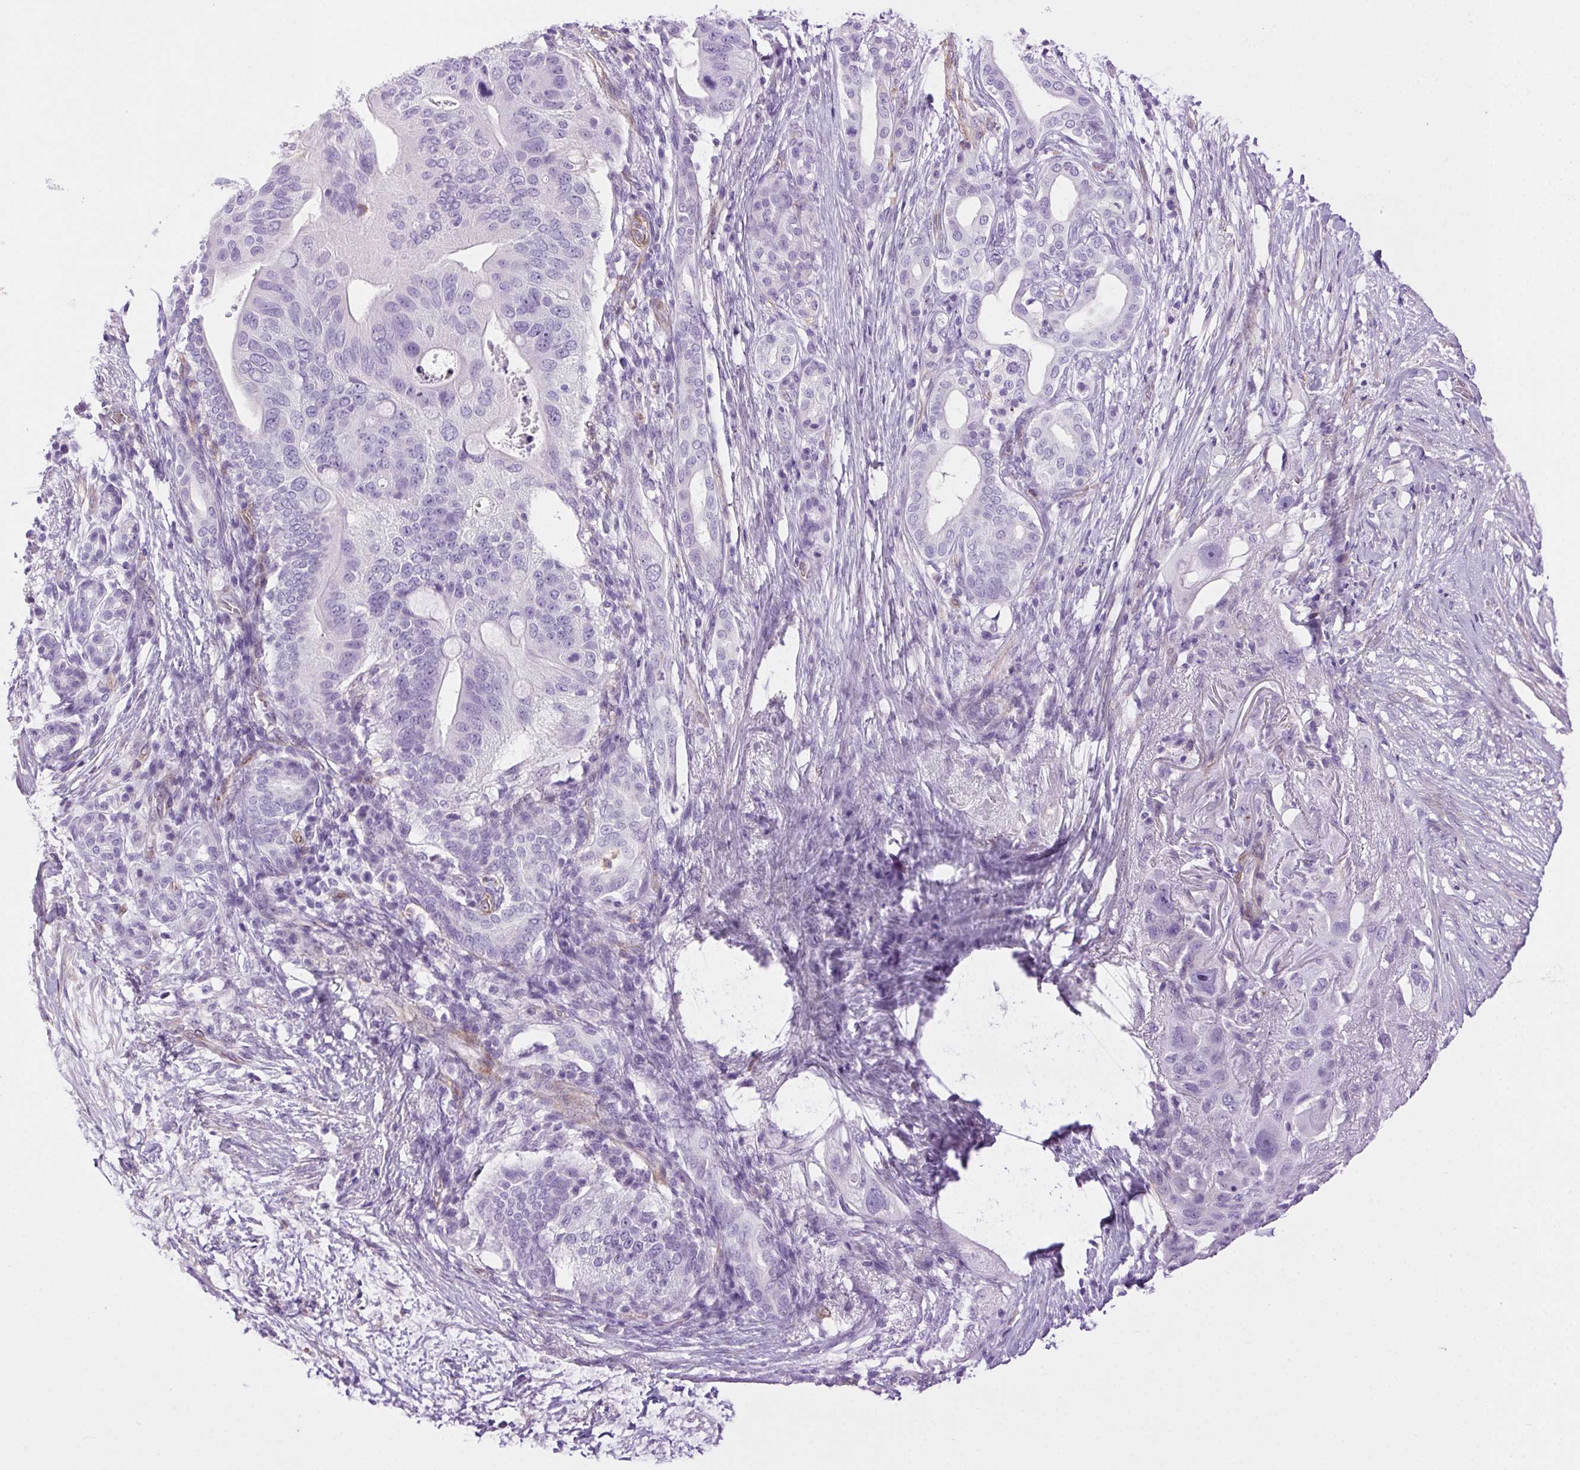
{"staining": {"intensity": "negative", "quantity": "none", "location": "none"}, "tissue": "pancreatic cancer", "cell_type": "Tumor cells", "image_type": "cancer", "snomed": [{"axis": "morphology", "description": "Adenocarcinoma, NOS"}, {"axis": "topography", "description": "Pancreas"}], "caption": "The histopathology image shows no significant expression in tumor cells of adenocarcinoma (pancreatic). The staining was performed using DAB to visualize the protein expression in brown, while the nuclei were stained in blue with hematoxylin (Magnification: 20x).", "gene": "SHCBP1L", "patient": {"sex": "female", "age": 72}}